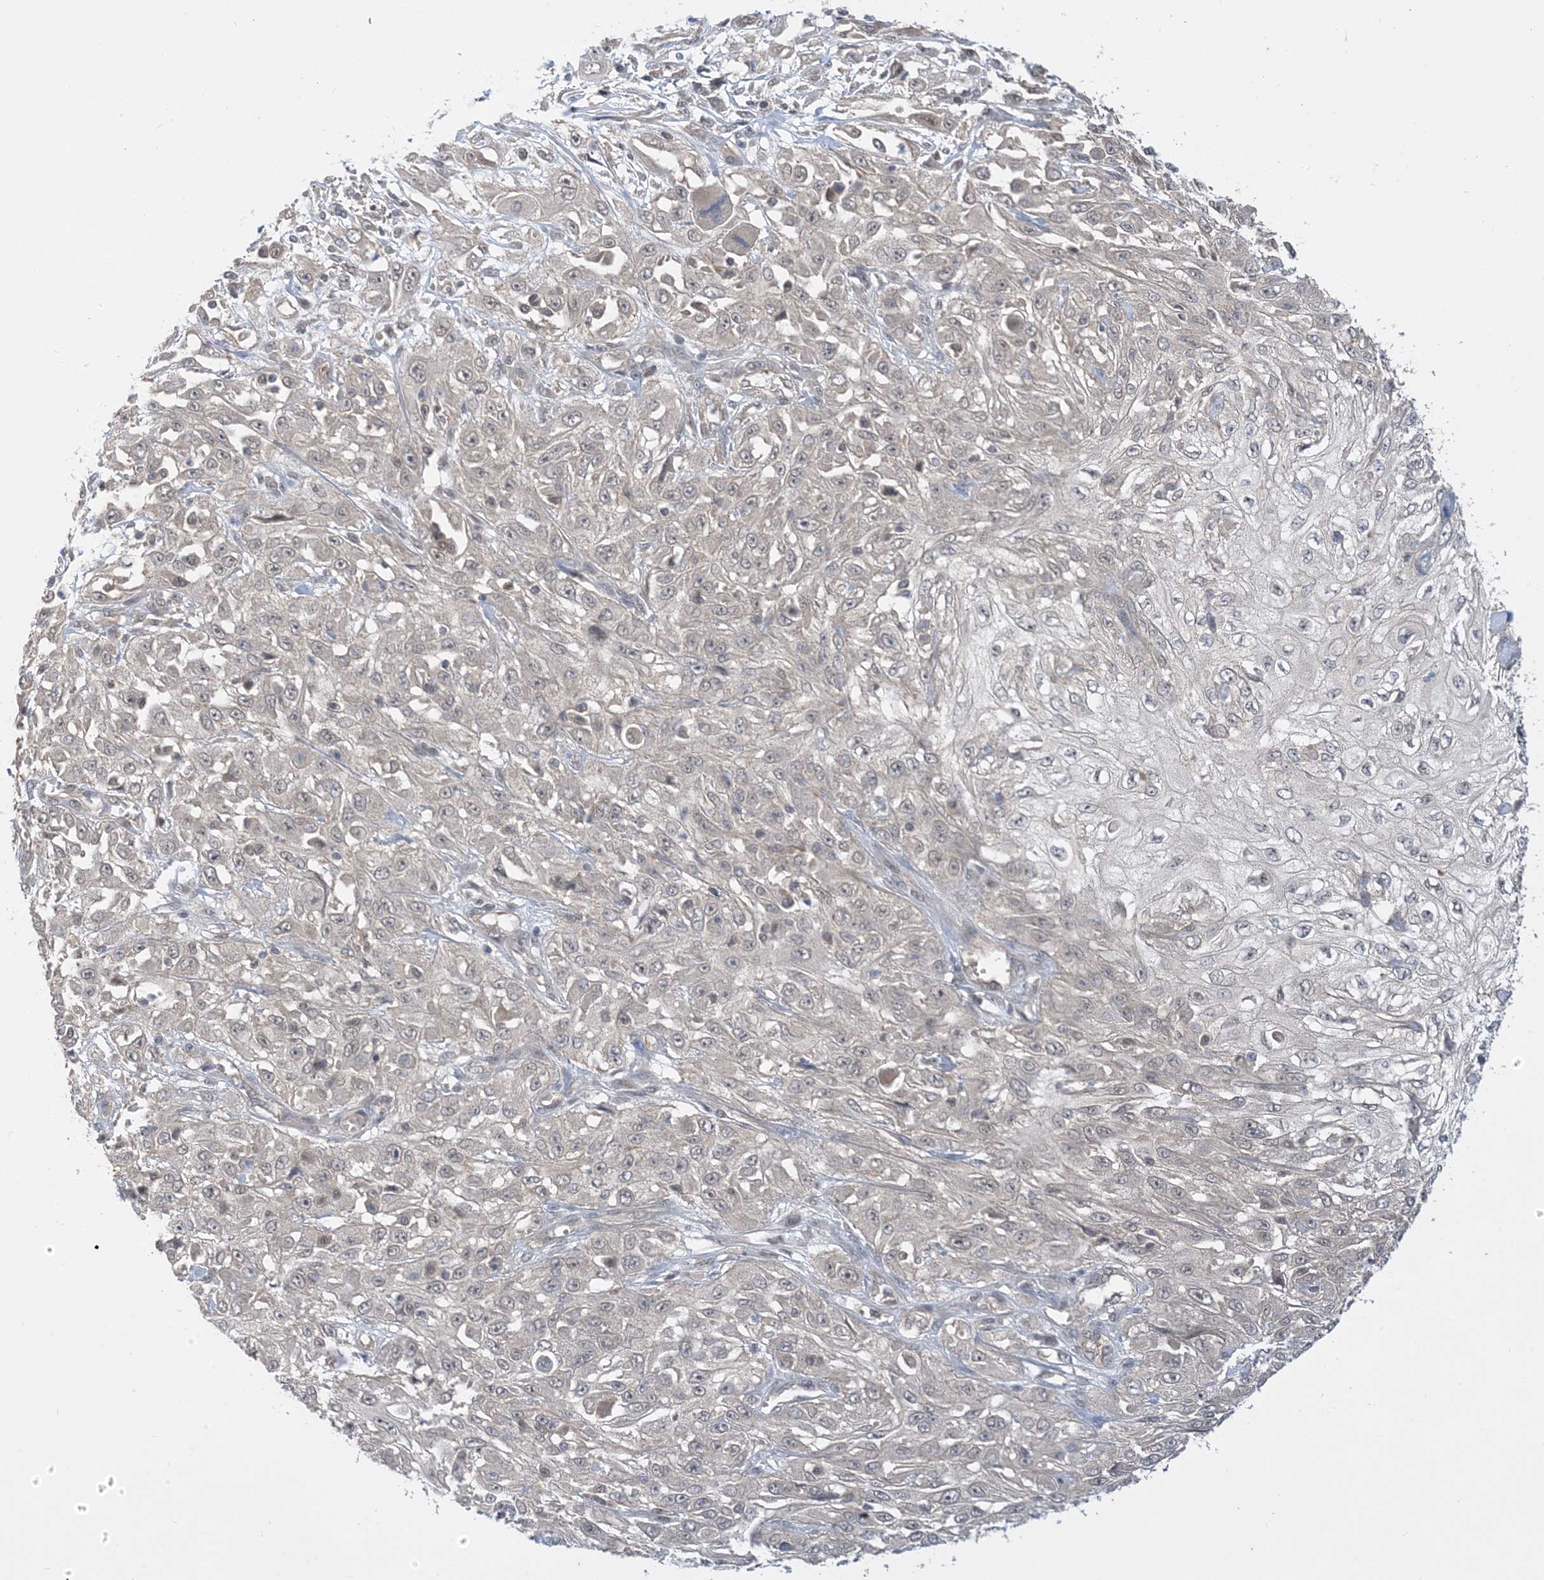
{"staining": {"intensity": "negative", "quantity": "none", "location": "none"}, "tissue": "skin cancer", "cell_type": "Tumor cells", "image_type": "cancer", "snomed": [{"axis": "morphology", "description": "Squamous cell carcinoma, NOS"}, {"axis": "morphology", "description": "Squamous cell carcinoma, metastatic, NOS"}, {"axis": "topography", "description": "Skin"}, {"axis": "topography", "description": "Lymph node"}], "caption": "This is a photomicrograph of immunohistochemistry staining of skin cancer, which shows no positivity in tumor cells.", "gene": "WDR26", "patient": {"sex": "male", "age": 75}}